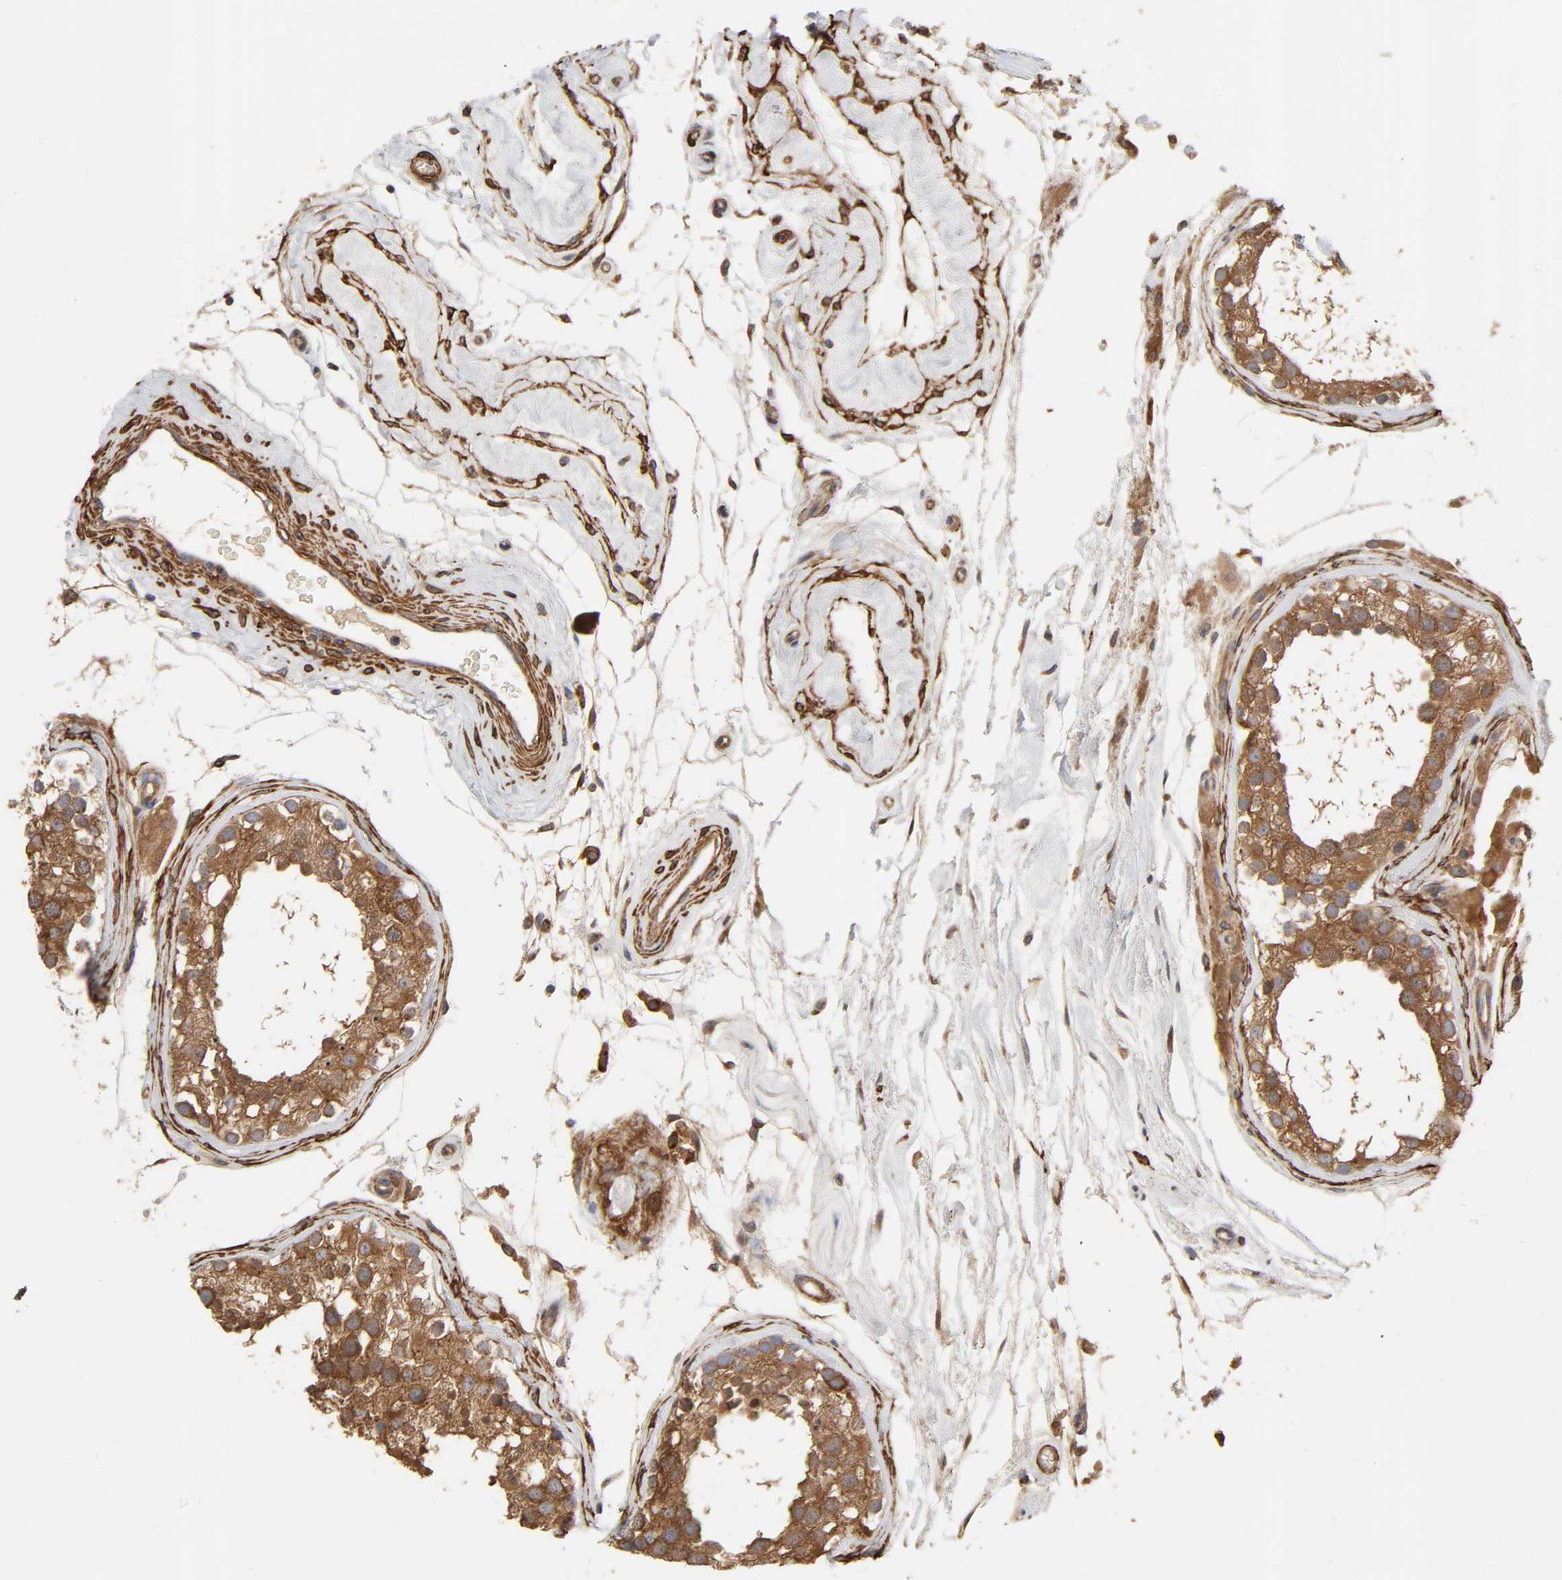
{"staining": {"intensity": "strong", "quantity": ">75%", "location": "cytoplasmic/membranous"}, "tissue": "testis", "cell_type": "Cells in seminiferous ducts", "image_type": "normal", "snomed": [{"axis": "morphology", "description": "Normal tissue, NOS"}, {"axis": "topography", "description": "Testis"}], "caption": "Immunohistochemistry (IHC) of unremarkable testis exhibits high levels of strong cytoplasmic/membranous positivity in about >75% of cells in seminiferous ducts.", "gene": "GNPTG", "patient": {"sex": "male", "age": 68}}